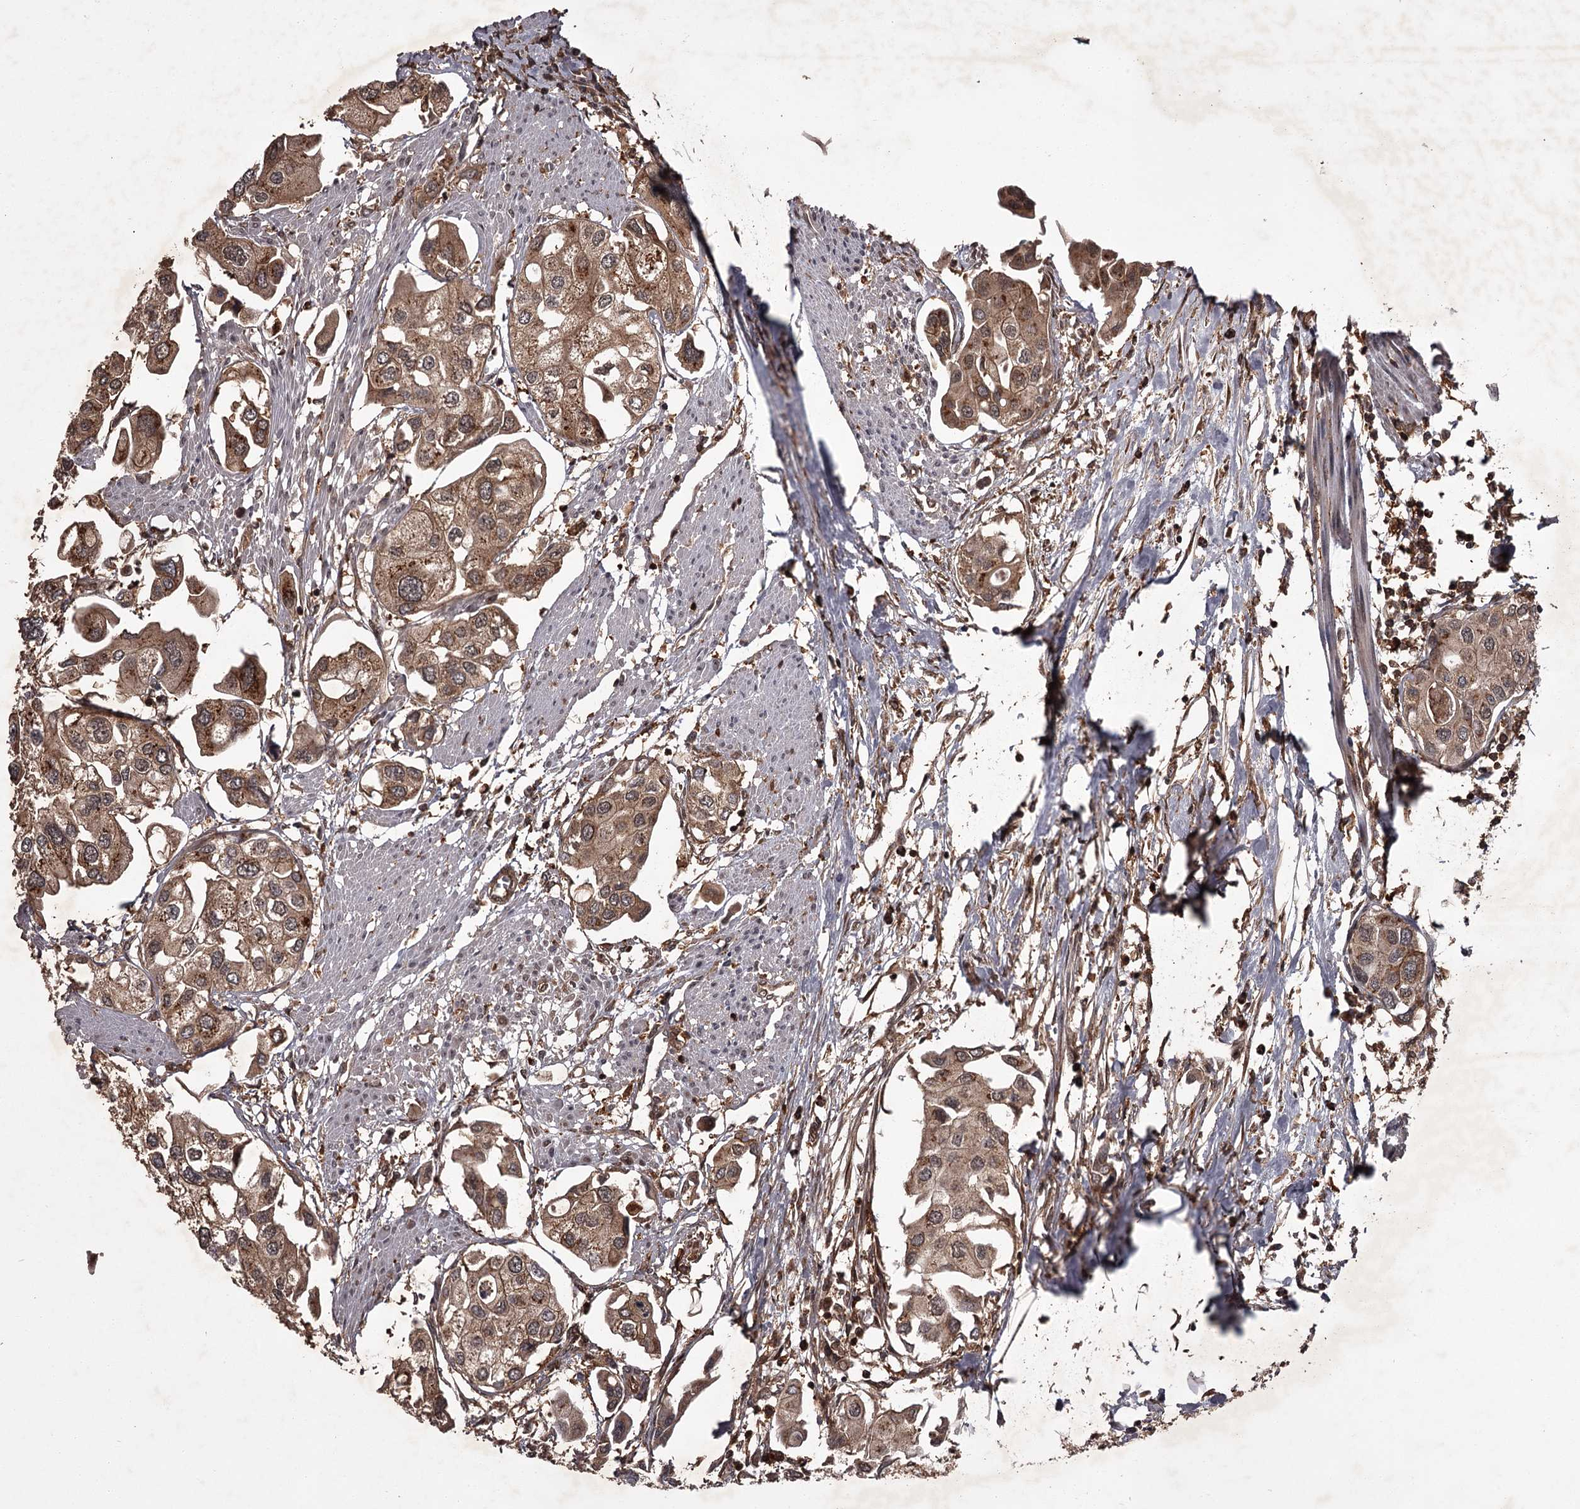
{"staining": {"intensity": "moderate", "quantity": ">75%", "location": "cytoplasmic/membranous"}, "tissue": "urothelial cancer", "cell_type": "Tumor cells", "image_type": "cancer", "snomed": [{"axis": "morphology", "description": "Urothelial carcinoma, High grade"}, {"axis": "topography", "description": "Urinary bladder"}], "caption": "Tumor cells exhibit moderate cytoplasmic/membranous positivity in about >75% of cells in urothelial carcinoma (high-grade).", "gene": "TBC1D23", "patient": {"sex": "male", "age": 64}}